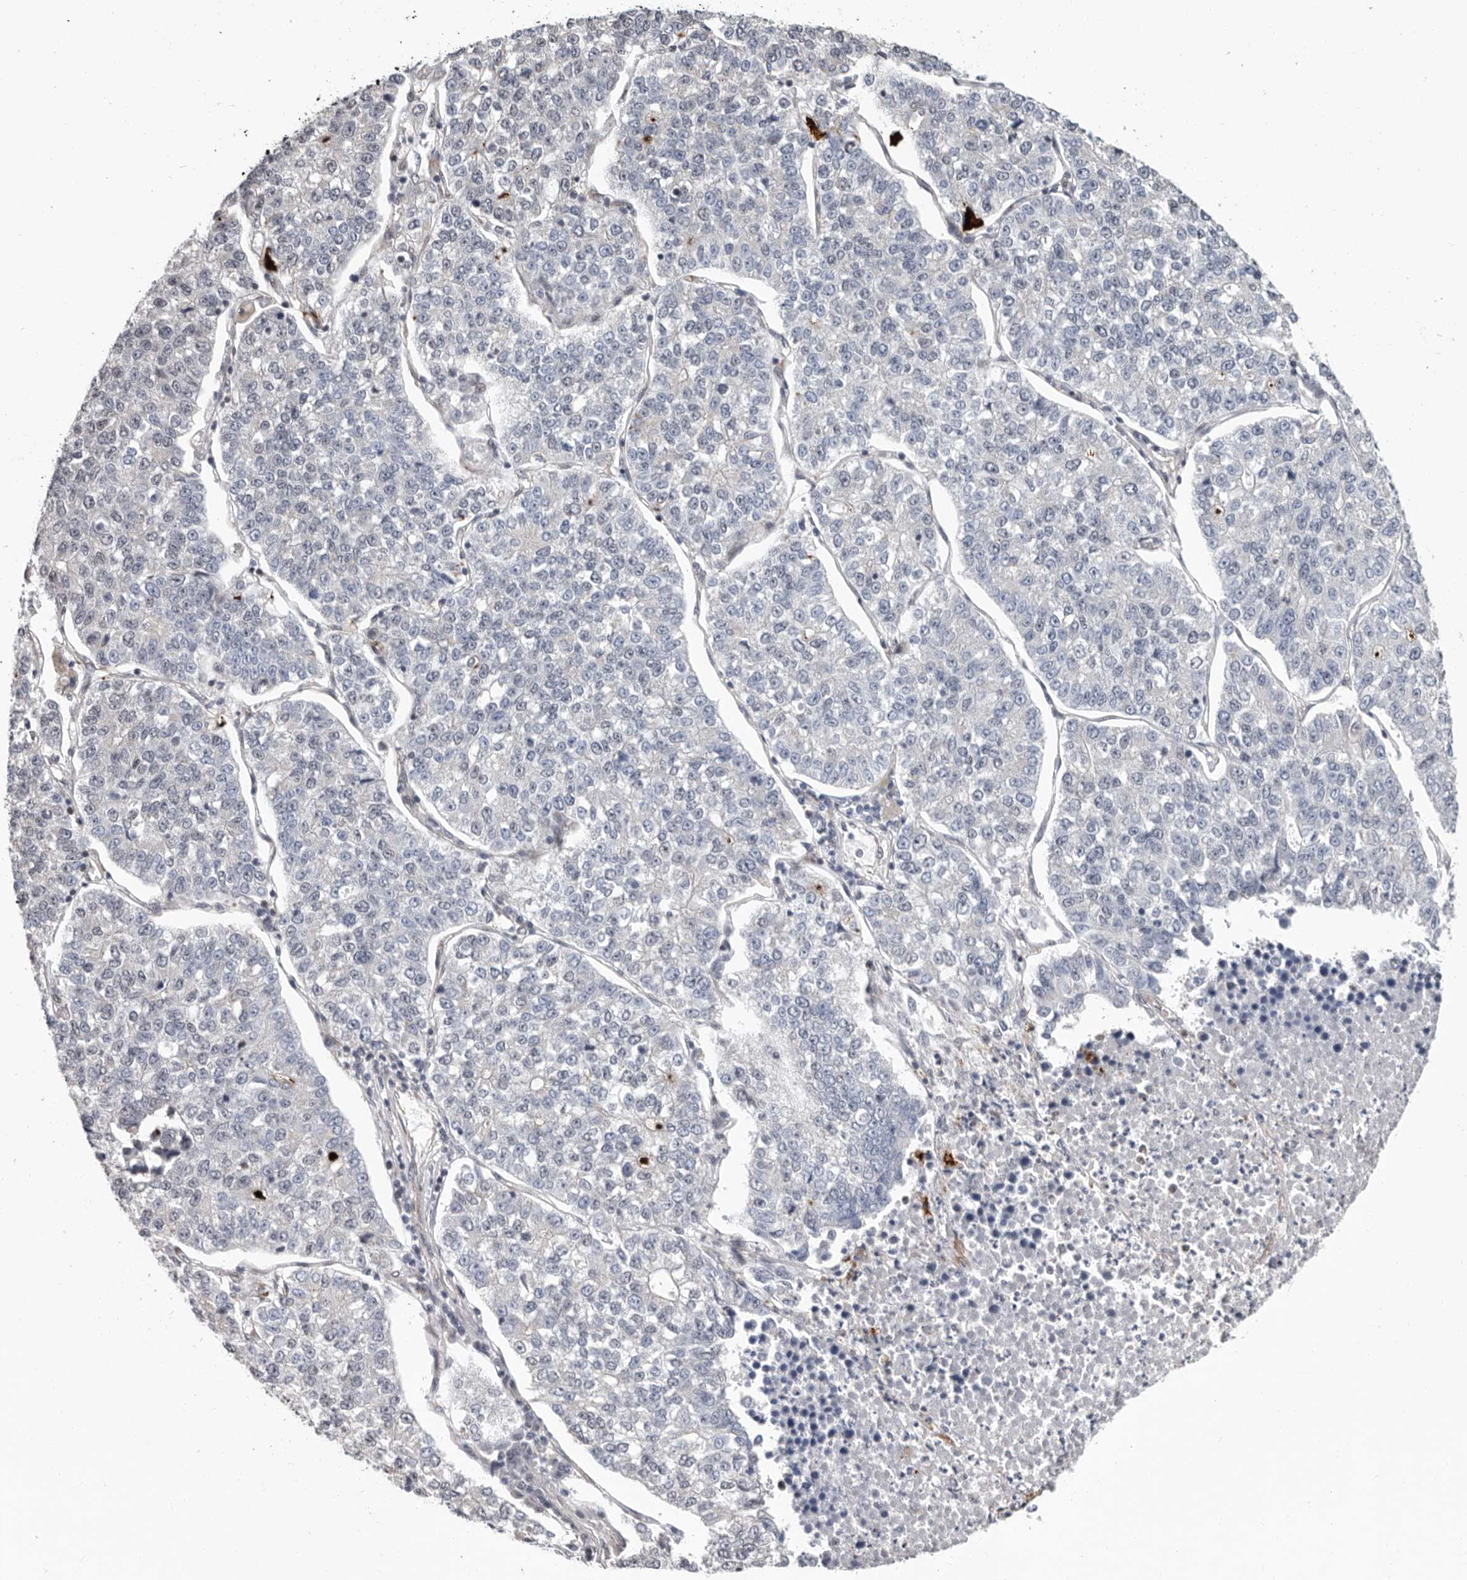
{"staining": {"intensity": "negative", "quantity": "none", "location": "none"}, "tissue": "lung cancer", "cell_type": "Tumor cells", "image_type": "cancer", "snomed": [{"axis": "morphology", "description": "Adenocarcinoma, NOS"}, {"axis": "topography", "description": "Lung"}], "caption": "Protein analysis of lung cancer (adenocarcinoma) exhibits no significant positivity in tumor cells.", "gene": "RALGPS2", "patient": {"sex": "male", "age": 49}}